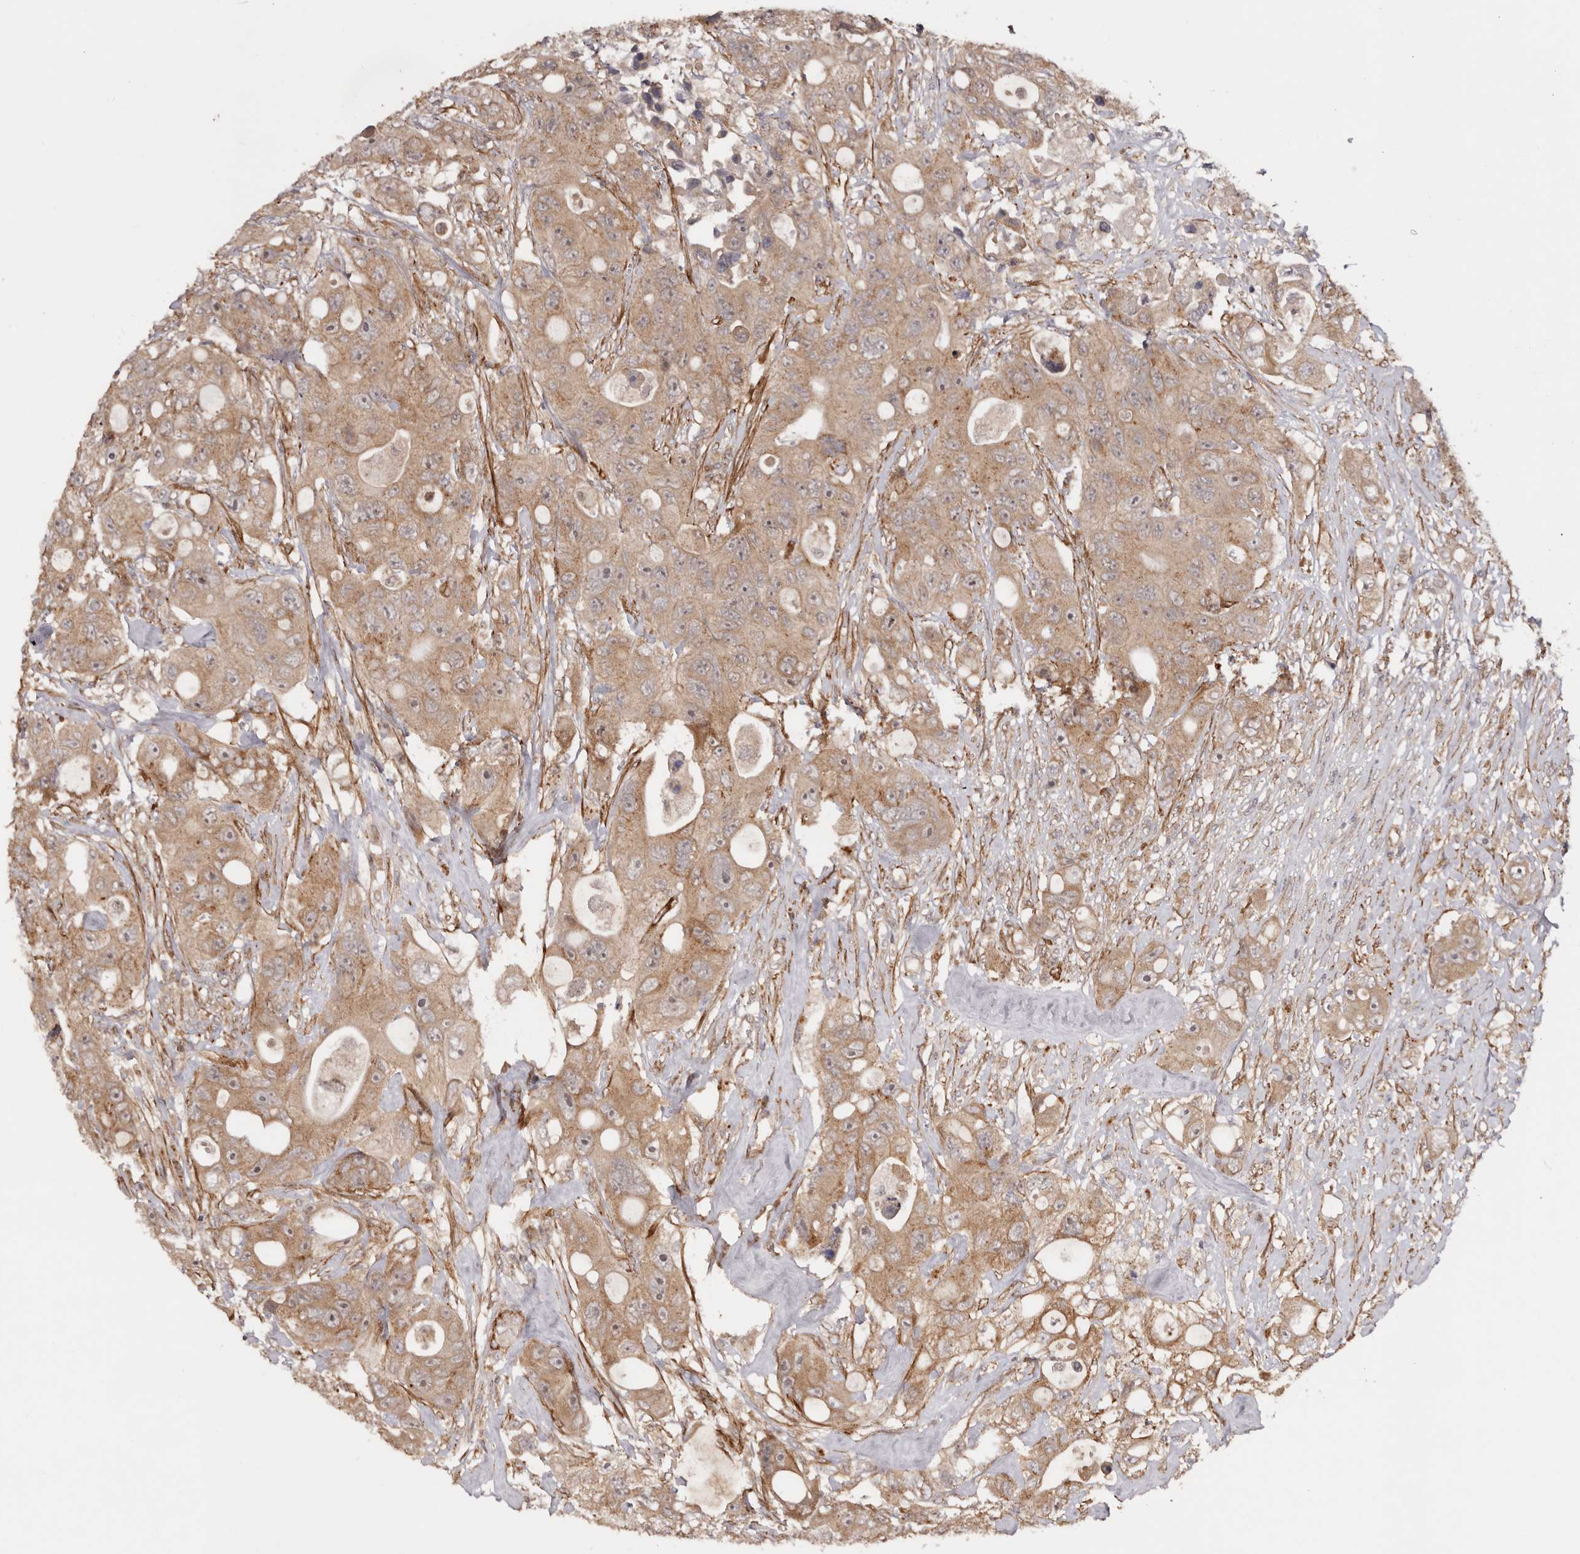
{"staining": {"intensity": "moderate", "quantity": ">75%", "location": "cytoplasmic/membranous"}, "tissue": "colorectal cancer", "cell_type": "Tumor cells", "image_type": "cancer", "snomed": [{"axis": "morphology", "description": "Adenocarcinoma, NOS"}, {"axis": "topography", "description": "Colon"}], "caption": "The immunohistochemical stain shows moderate cytoplasmic/membranous expression in tumor cells of adenocarcinoma (colorectal) tissue.", "gene": "MICAL2", "patient": {"sex": "female", "age": 46}}